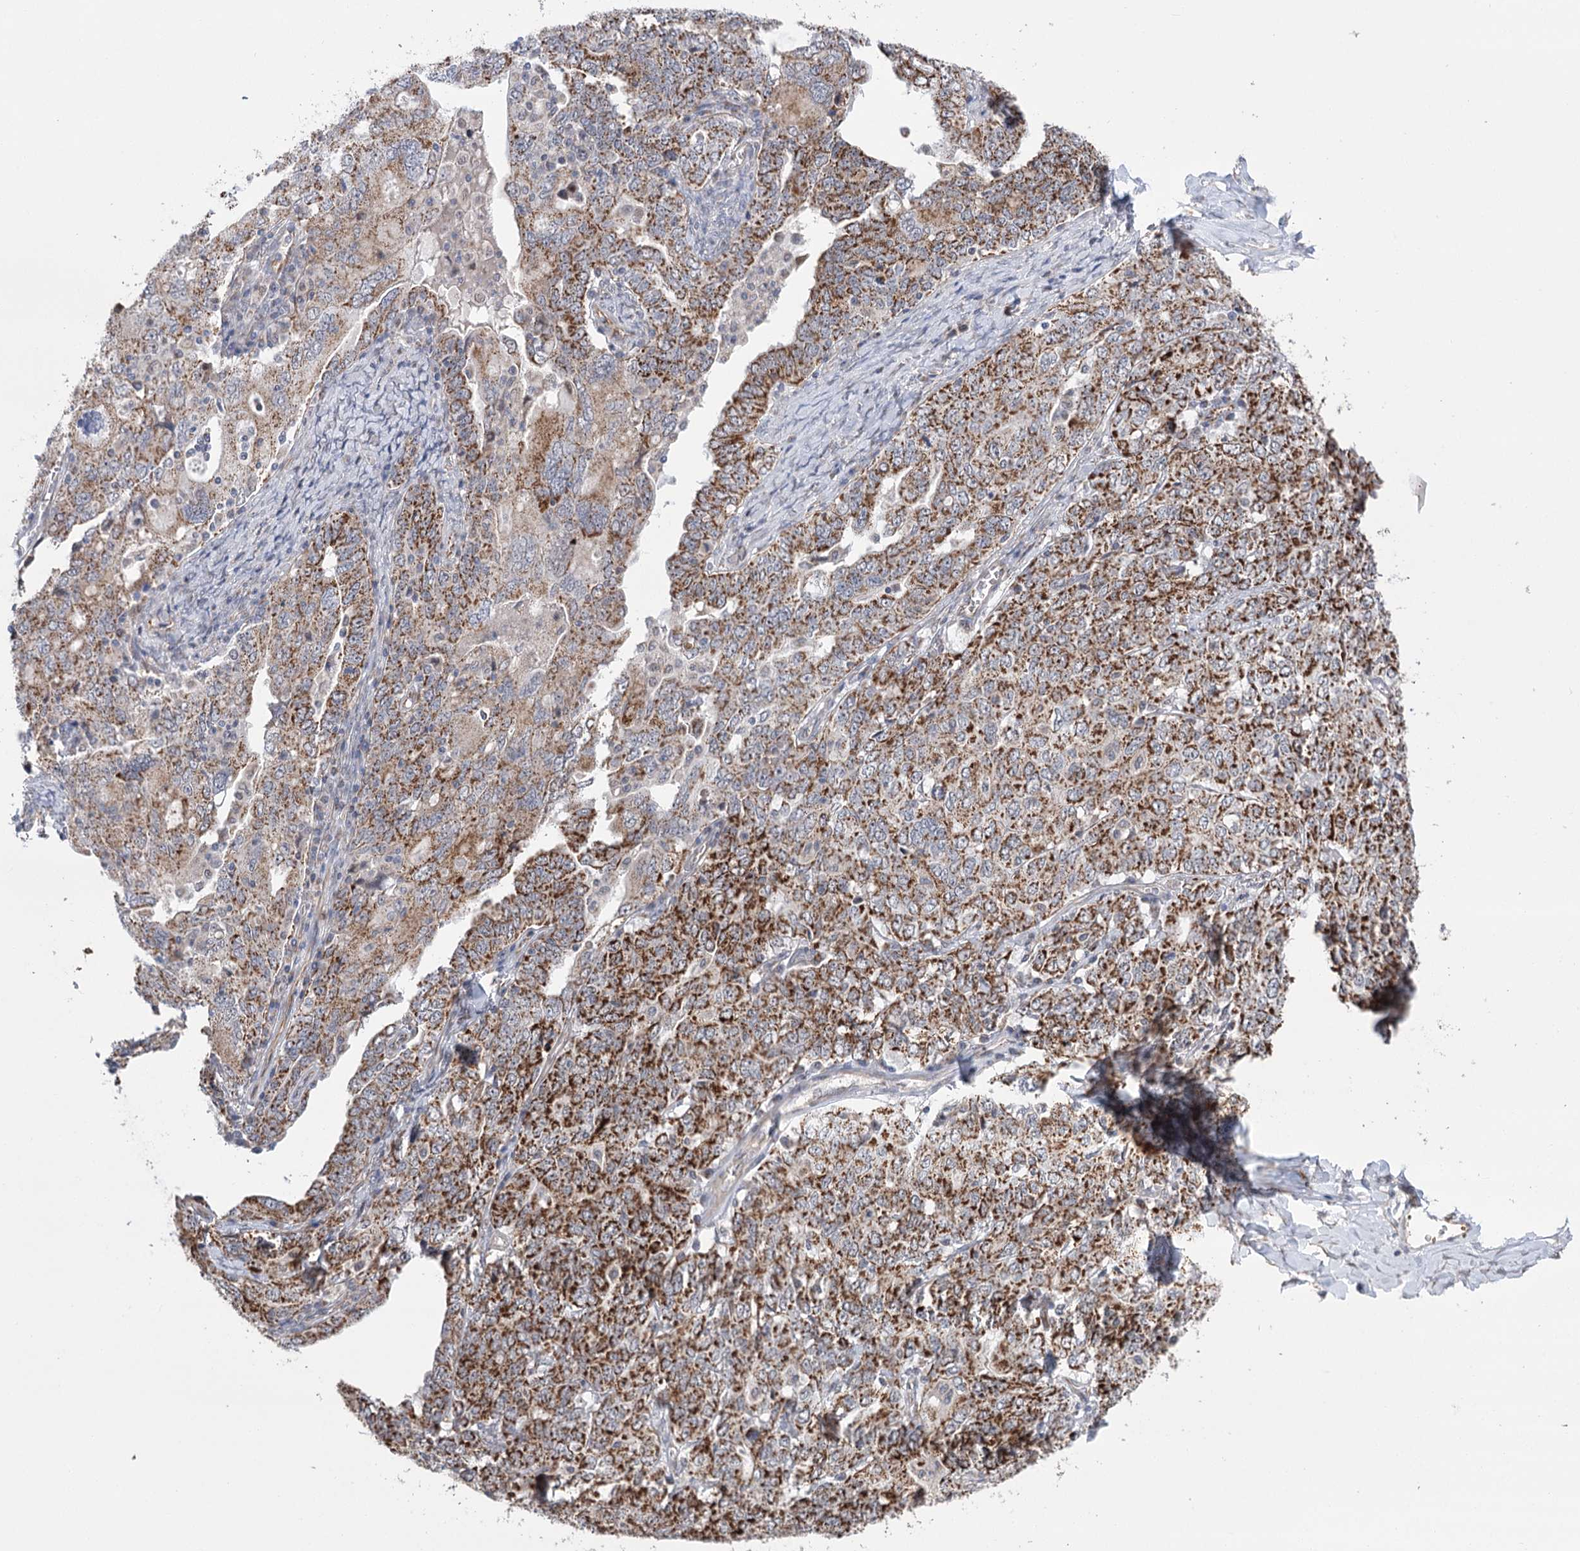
{"staining": {"intensity": "moderate", "quantity": ">75%", "location": "cytoplasmic/membranous"}, "tissue": "ovarian cancer", "cell_type": "Tumor cells", "image_type": "cancer", "snomed": [{"axis": "morphology", "description": "Carcinoma, endometroid"}, {"axis": "topography", "description": "Ovary"}], "caption": "Brown immunohistochemical staining in human endometroid carcinoma (ovarian) displays moderate cytoplasmic/membranous positivity in about >75% of tumor cells.", "gene": "ECHDC3", "patient": {"sex": "female", "age": 62}}